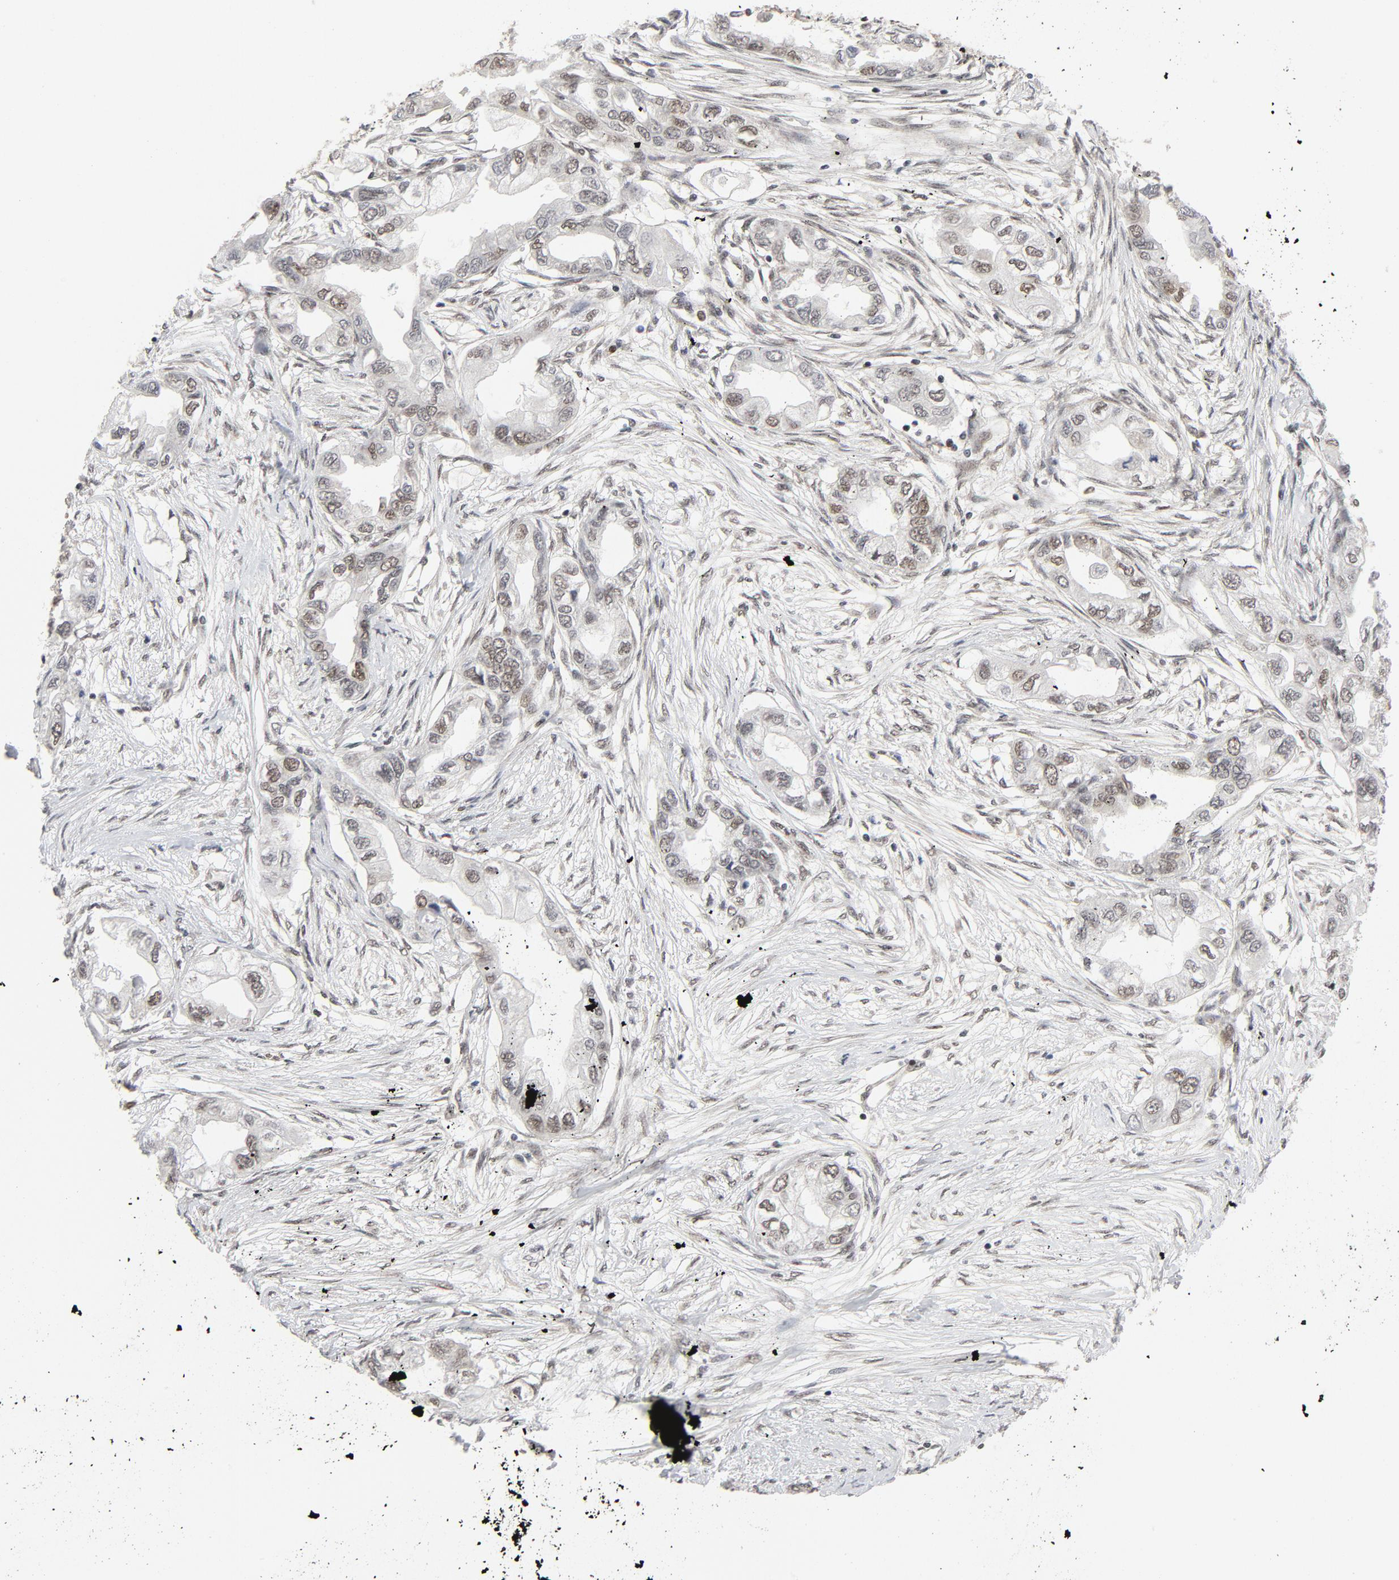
{"staining": {"intensity": "moderate", "quantity": ">75%", "location": "nuclear"}, "tissue": "endometrial cancer", "cell_type": "Tumor cells", "image_type": "cancer", "snomed": [{"axis": "morphology", "description": "Adenocarcinoma, NOS"}, {"axis": "topography", "description": "Endometrium"}], "caption": "This image exhibits immunohistochemistry (IHC) staining of endometrial adenocarcinoma, with medium moderate nuclear expression in about >75% of tumor cells.", "gene": "ERCC1", "patient": {"sex": "female", "age": 67}}